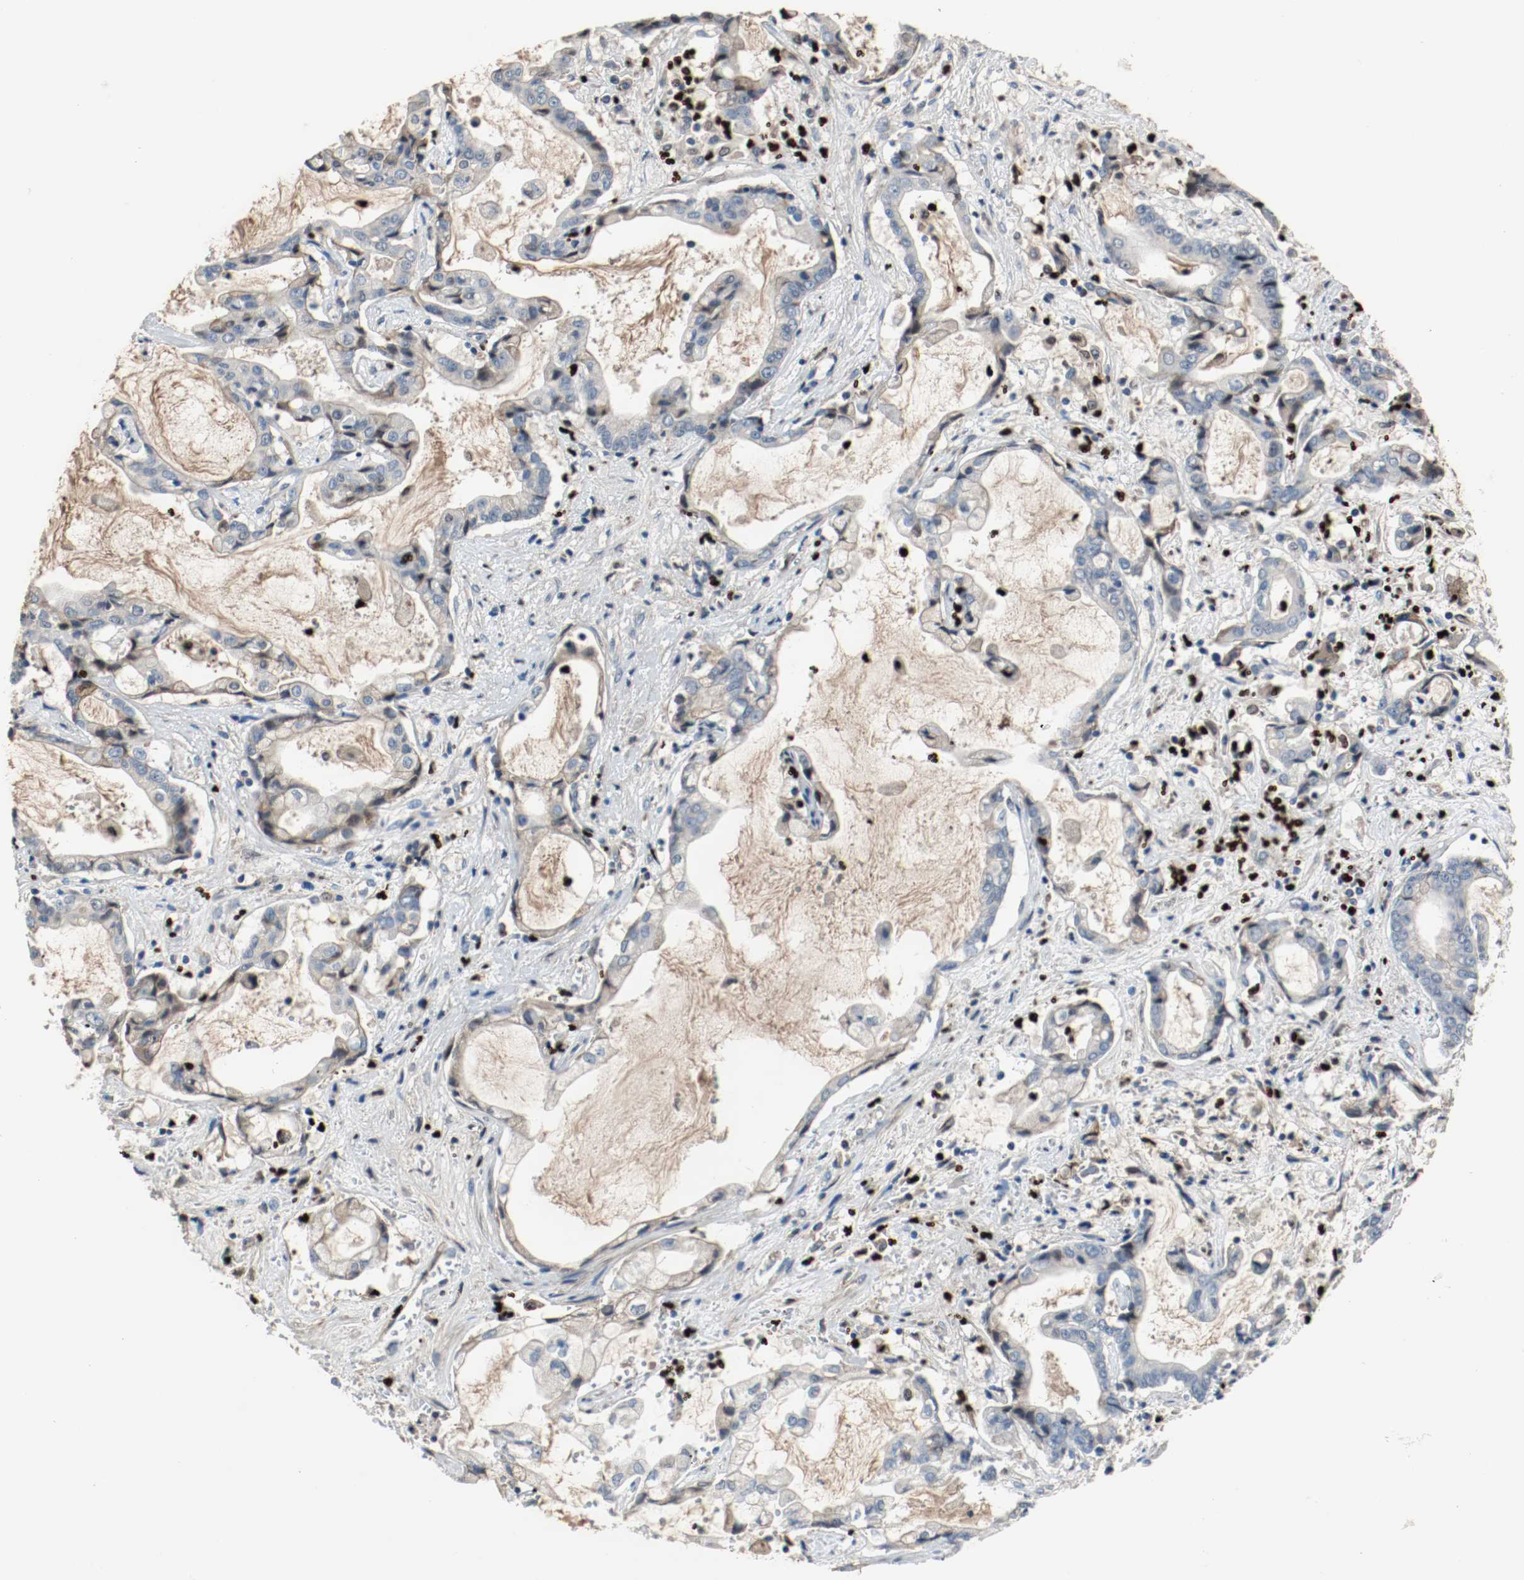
{"staining": {"intensity": "negative", "quantity": "none", "location": "none"}, "tissue": "liver cancer", "cell_type": "Tumor cells", "image_type": "cancer", "snomed": [{"axis": "morphology", "description": "Cholangiocarcinoma"}, {"axis": "topography", "description": "Liver"}], "caption": "Immunohistochemistry (IHC) photomicrograph of neoplastic tissue: human cholangiocarcinoma (liver) stained with DAB (3,3'-diaminobenzidine) shows no significant protein staining in tumor cells. The staining was performed using DAB (3,3'-diaminobenzidine) to visualize the protein expression in brown, while the nuclei were stained in blue with hematoxylin (Magnification: 20x).", "gene": "BLK", "patient": {"sex": "male", "age": 57}}